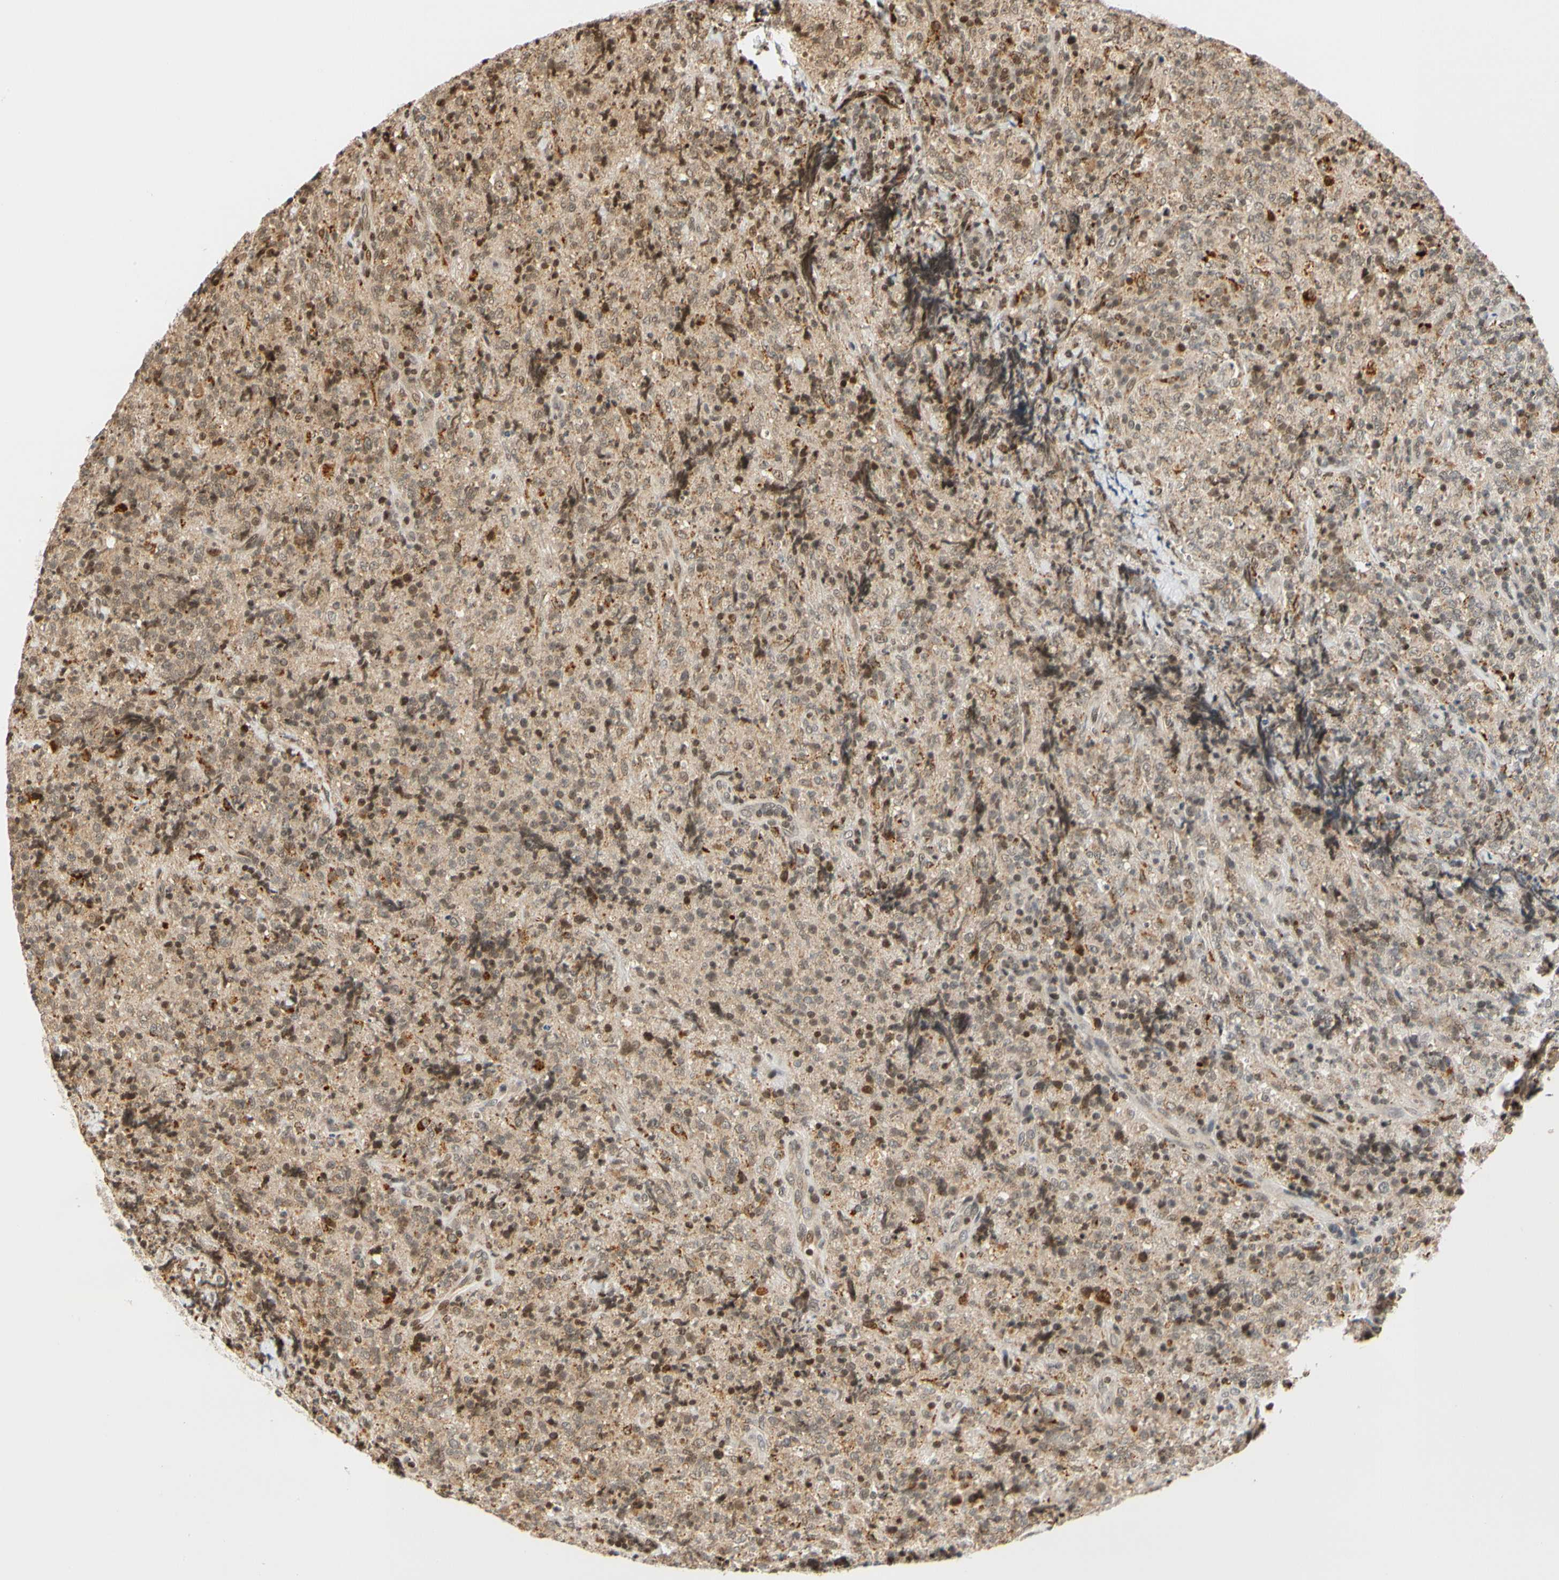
{"staining": {"intensity": "weak", "quantity": "25%-75%", "location": "cytoplasmic/membranous,nuclear"}, "tissue": "lymphoma", "cell_type": "Tumor cells", "image_type": "cancer", "snomed": [{"axis": "morphology", "description": "Malignant lymphoma, non-Hodgkin's type, High grade"}, {"axis": "topography", "description": "Tonsil"}], "caption": "DAB immunohistochemical staining of high-grade malignant lymphoma, non-Hodgkin's type displays weak cytoplasmic/membranous and nuclear protein expression in about 25%-75% of tumor cells. The staining is performed using DAB (3,3'-diaminobenzidine) brown chromogen to label protein expression. The nuclei are counter-stained blue using hematoxylin.", "gene": "CDK7", "patient": {"sex": "female", "age": 36}}